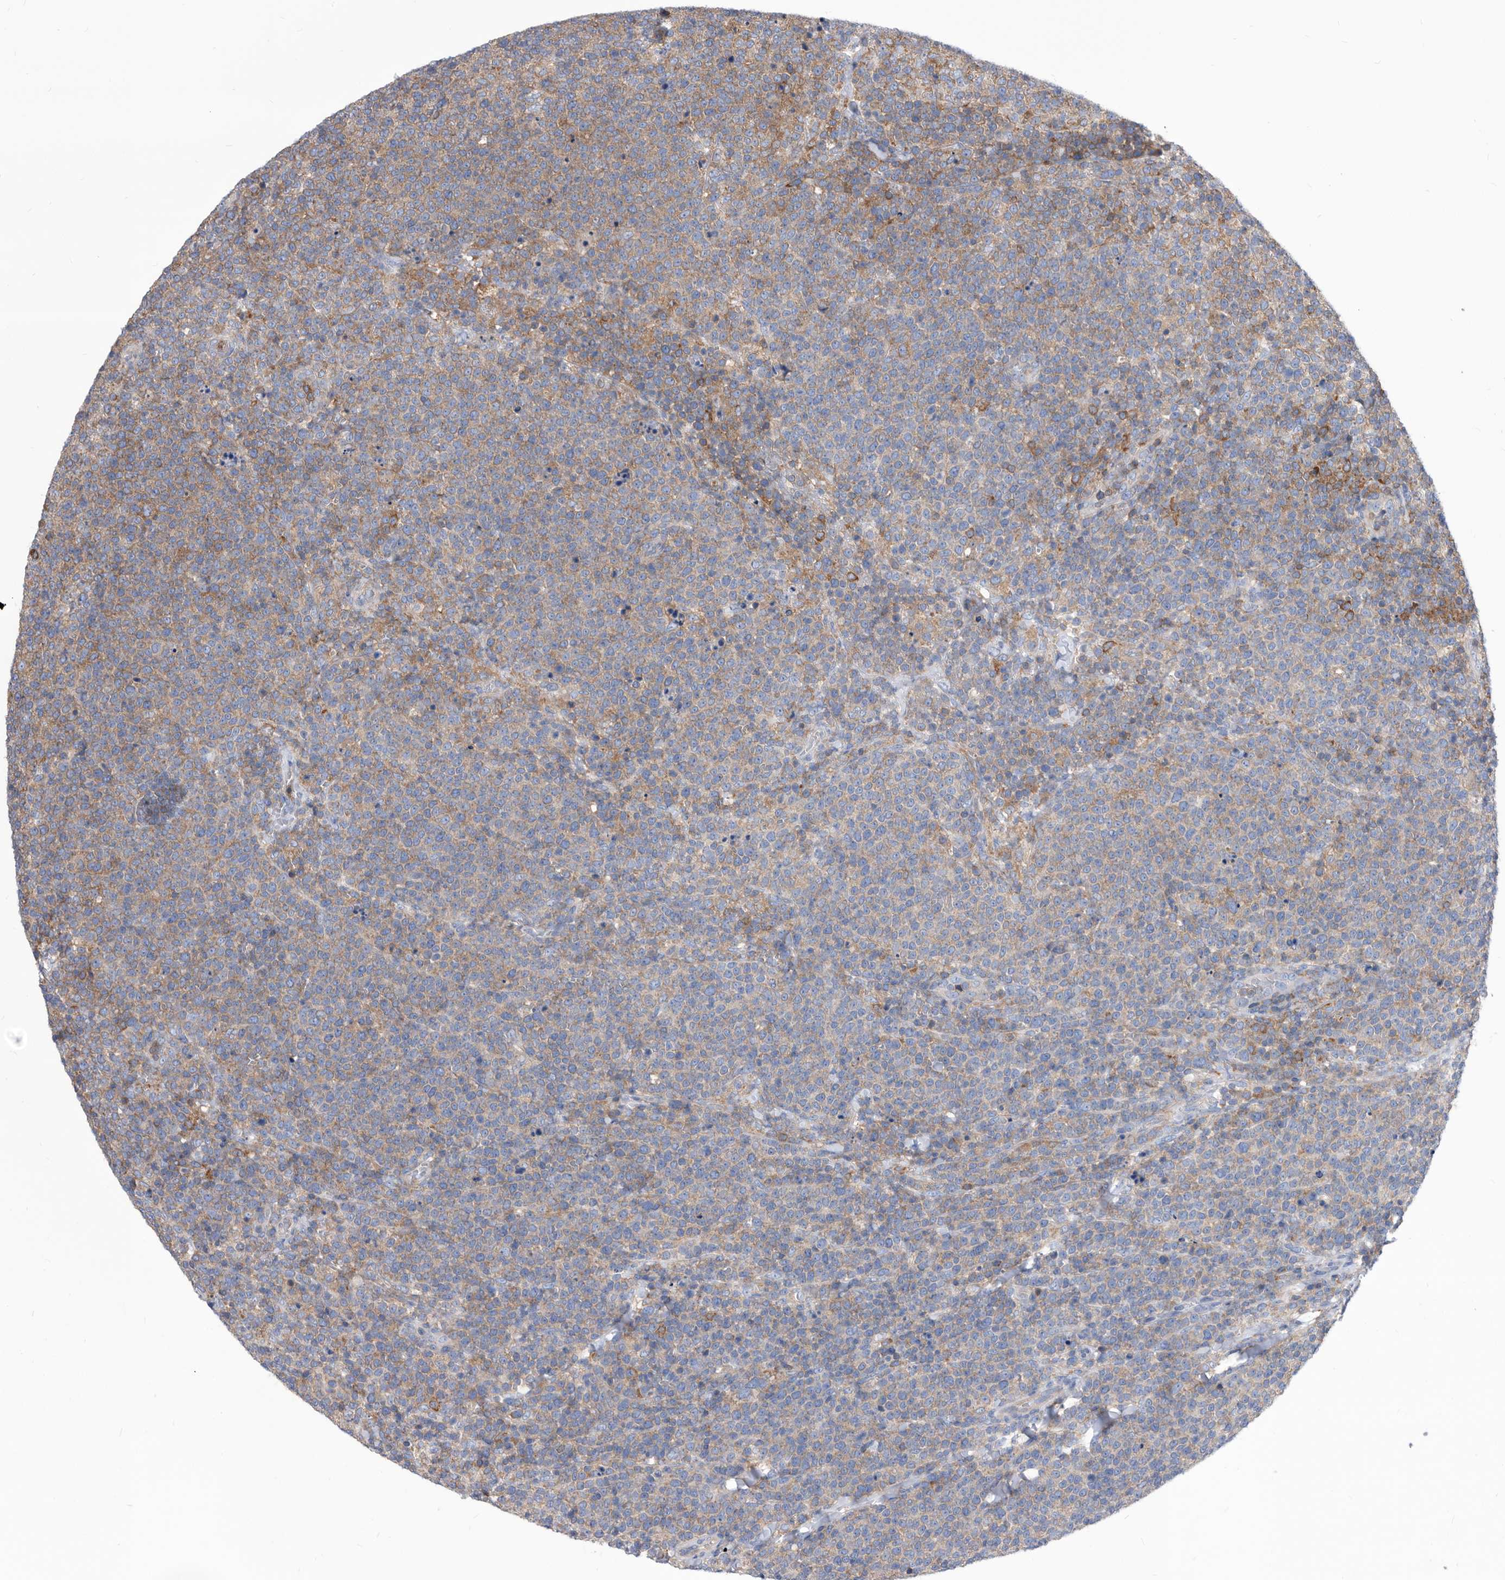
{"staining": {"intensity": "weak", "quantity": "<25%", "location": "cytoplasmic/membranous"}, "tissue": "lymphoma", "cell_type": "Tumor cells", "image_type": "cancer", "snomed": [{"axis": "morphology", "description": "Malignant lymphoma, non-Hodgkin's type, High grade"}, {"axis": "topography", "description": "Lymph node"}], "caption": "Protein analysis of high-grade malignant lymphoma, non-Hodgkin's type shows no significant staining in tumor cells.", "gene": "SMG7", "patient": {"sex": "male", "age": 61}}